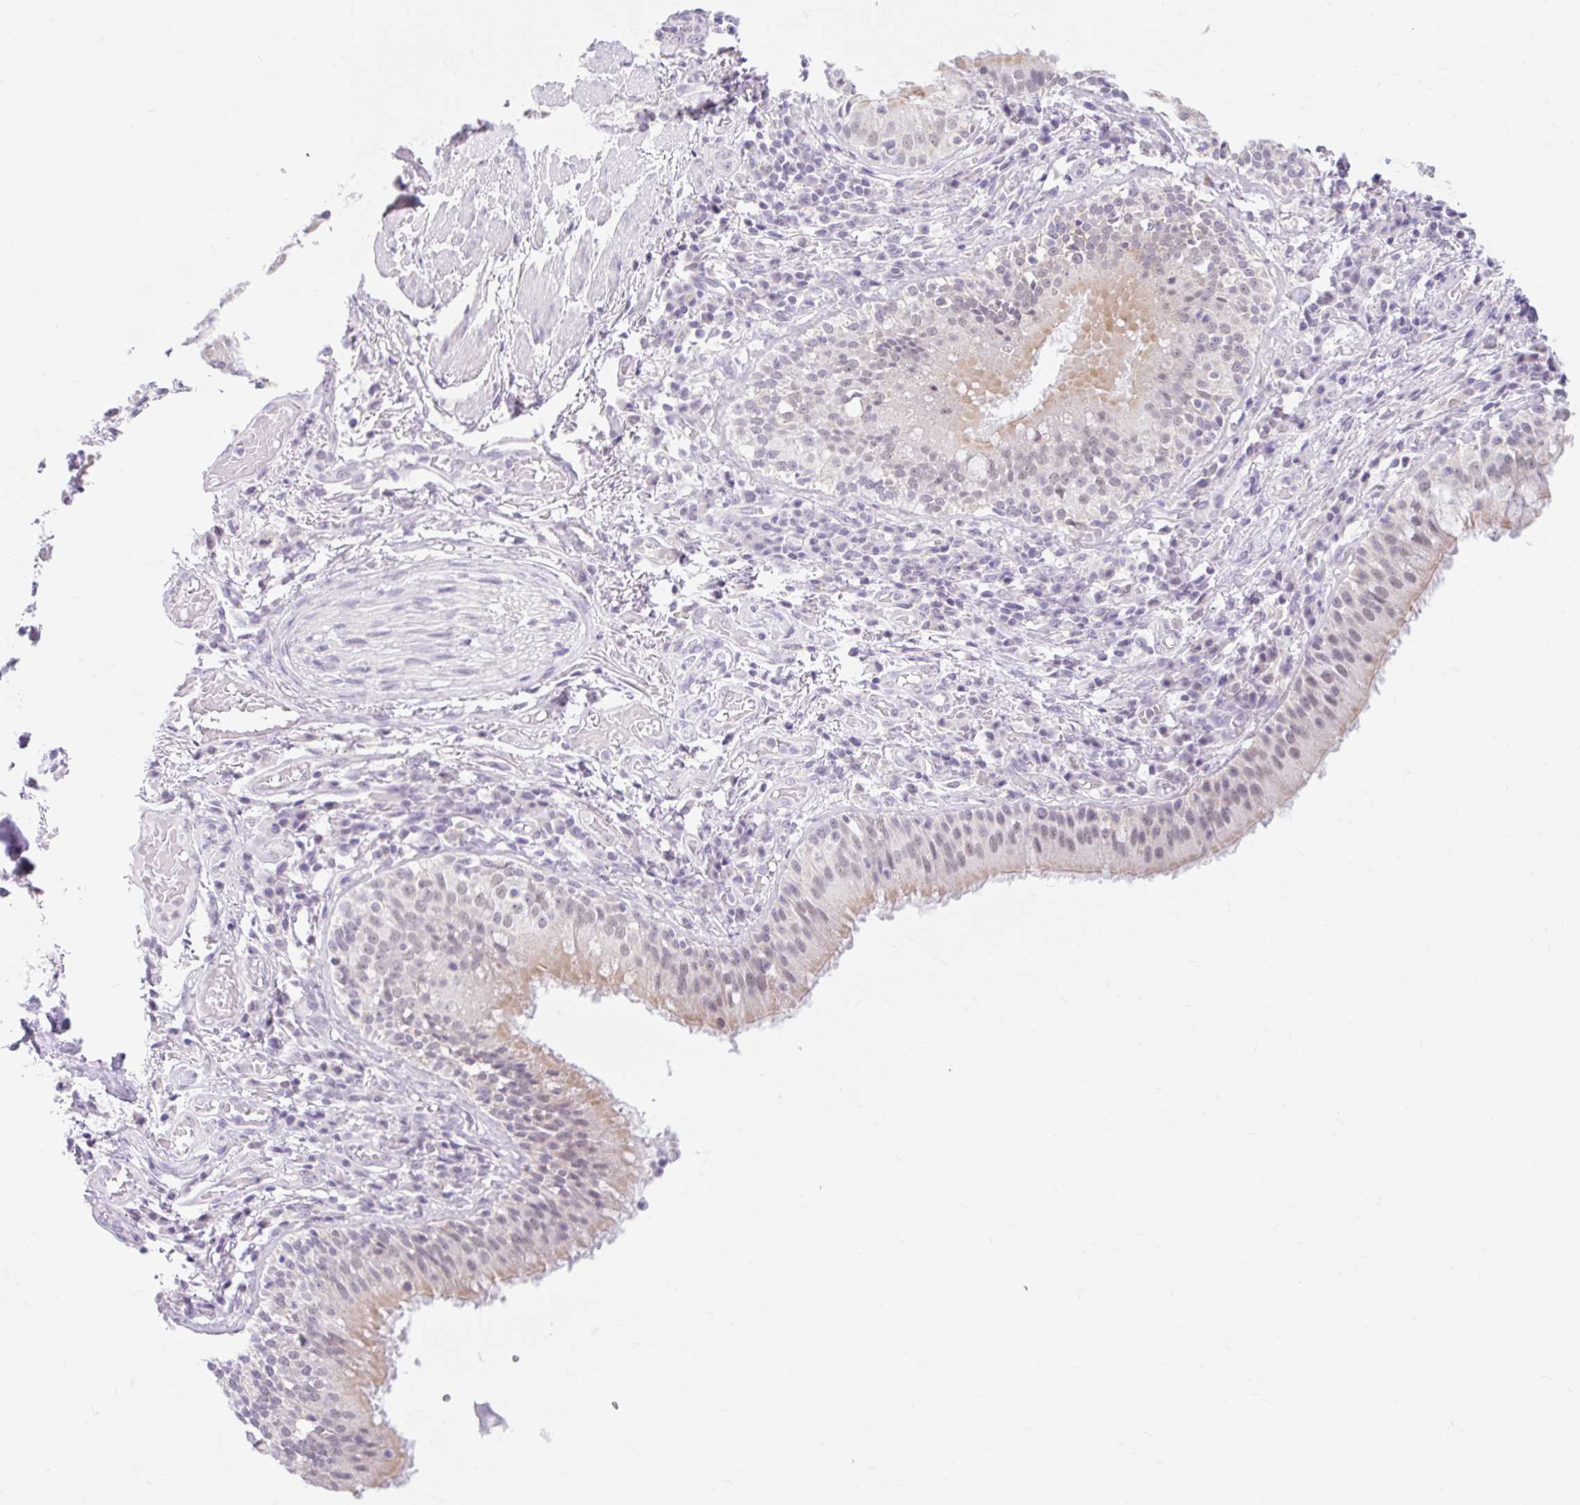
{"staining": {"intensity": "negative", "quantity": "none", "location": "none"}, "tissue": "adipose tissue", "cell_type": "Adipocytes", "image_type": "normal", "snomed": [{"axis": "morphology", "description": "Normal tissue, NOS"}, {"axis": "topography", "description": "Cartilage tissue"}, {"axis": "topography", "description": "Bronchus"}], "caption": "DAB (3,3'-diaminobenzidine) immunohistochemical staining of normal adipose tissue exhibits no significant expression in adipocytes. (DAB IHC with hematoxylin counter stain).", "gene": "ITPK1", "patient": {"sex": "male", "age": 56}}